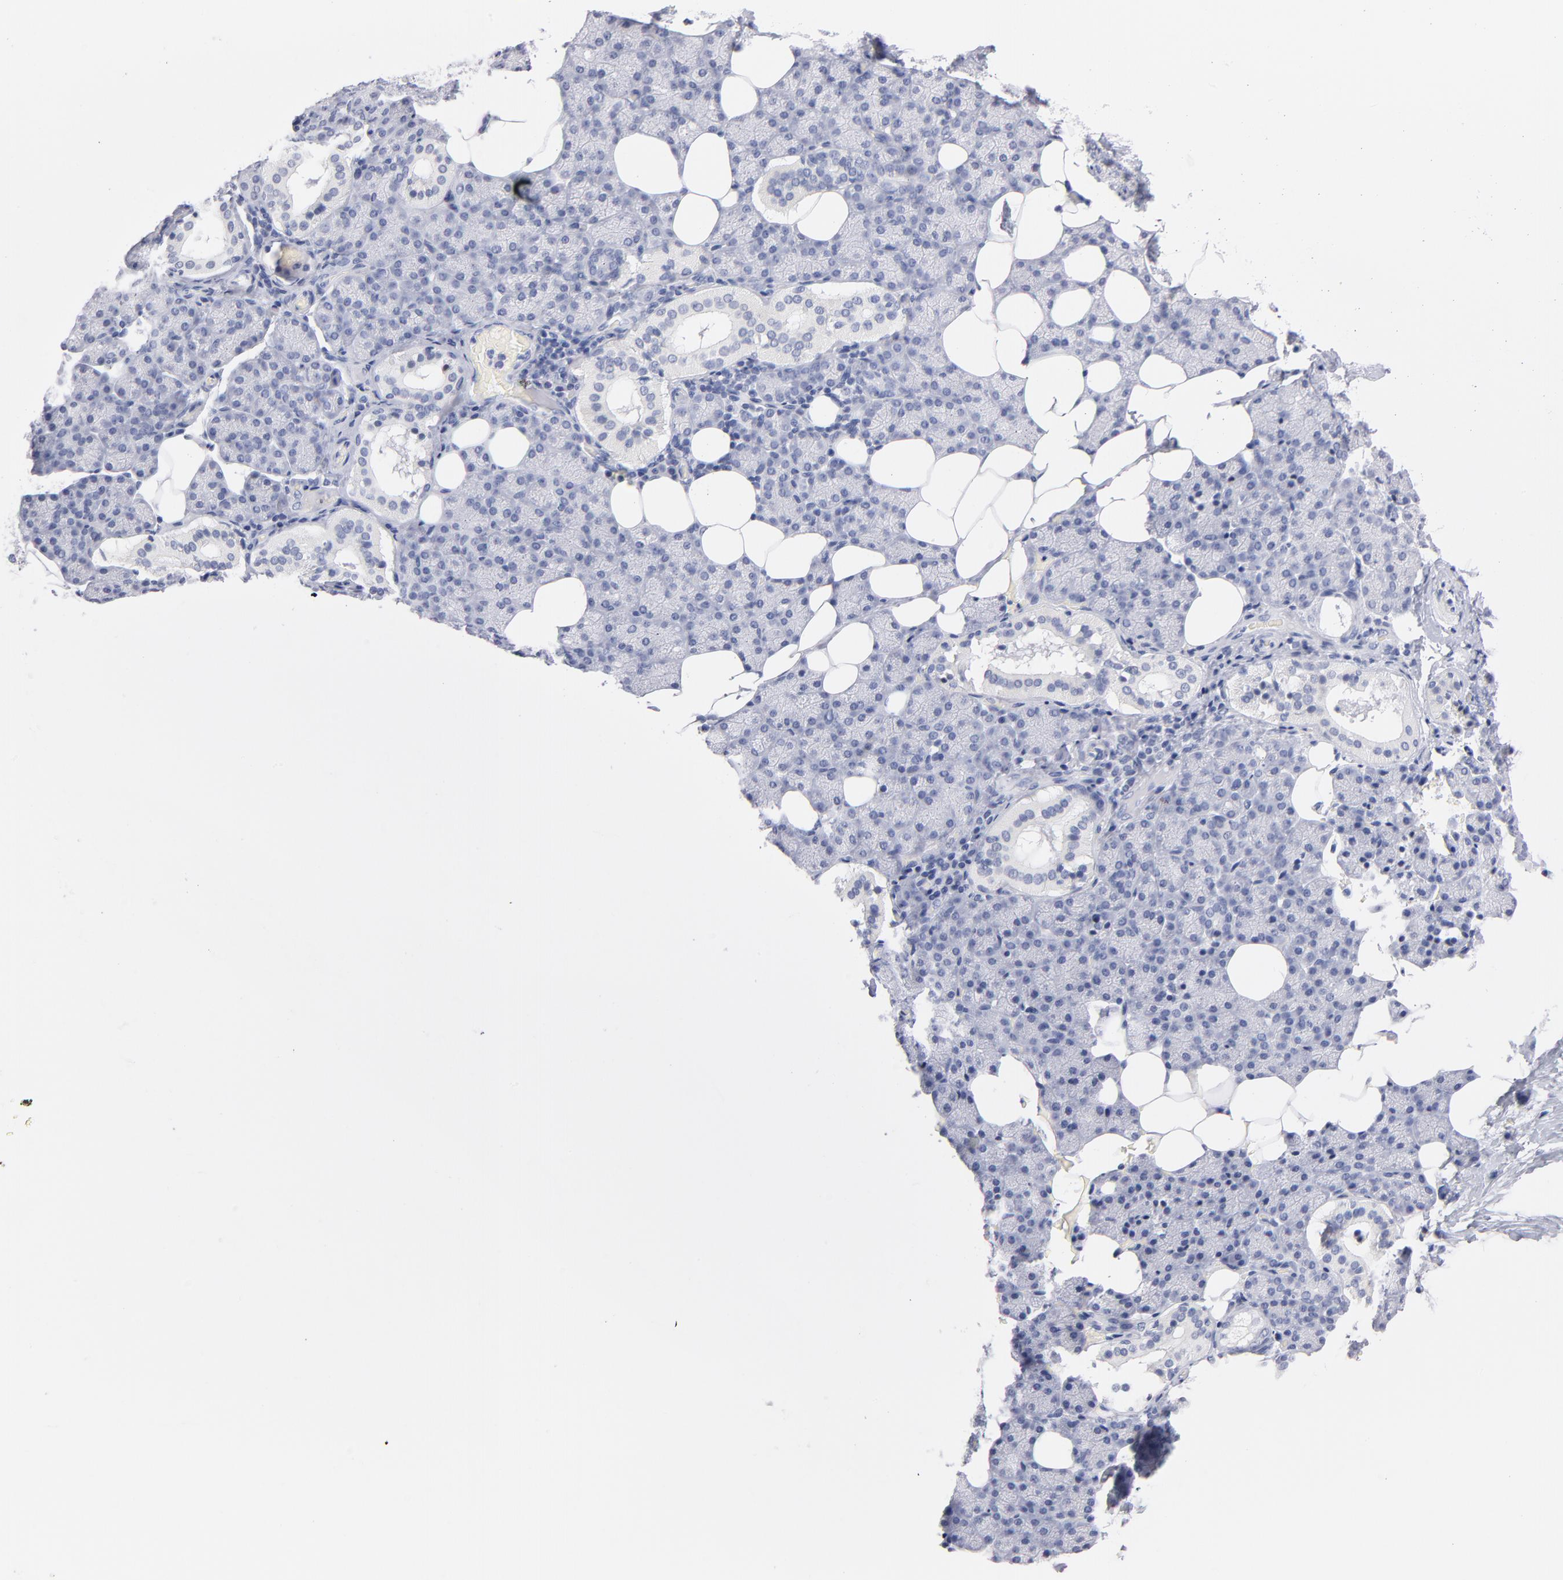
{"staining": {"intensity": "negative", "quantity": "none", "location": "none"}, "tissue": "salivary gland", "cell_type": "Glandular cells", "image_type": "normal", "snomed": [{"axis": "morphology", "description": "Normal tissue, NOS"}, {"axis": "topography", "description": "Lymph node"}, {"axis": "topography", "description": "Salivary gland"}], "caption": "A high-resolution micrograph shows immunohistochemistry (IHC) staining of unremarkable salivary gland, which displays no significant positivity in glandular cells.", "gene": "KHNYN", "patient": {"sex": "male", "age": 8}}